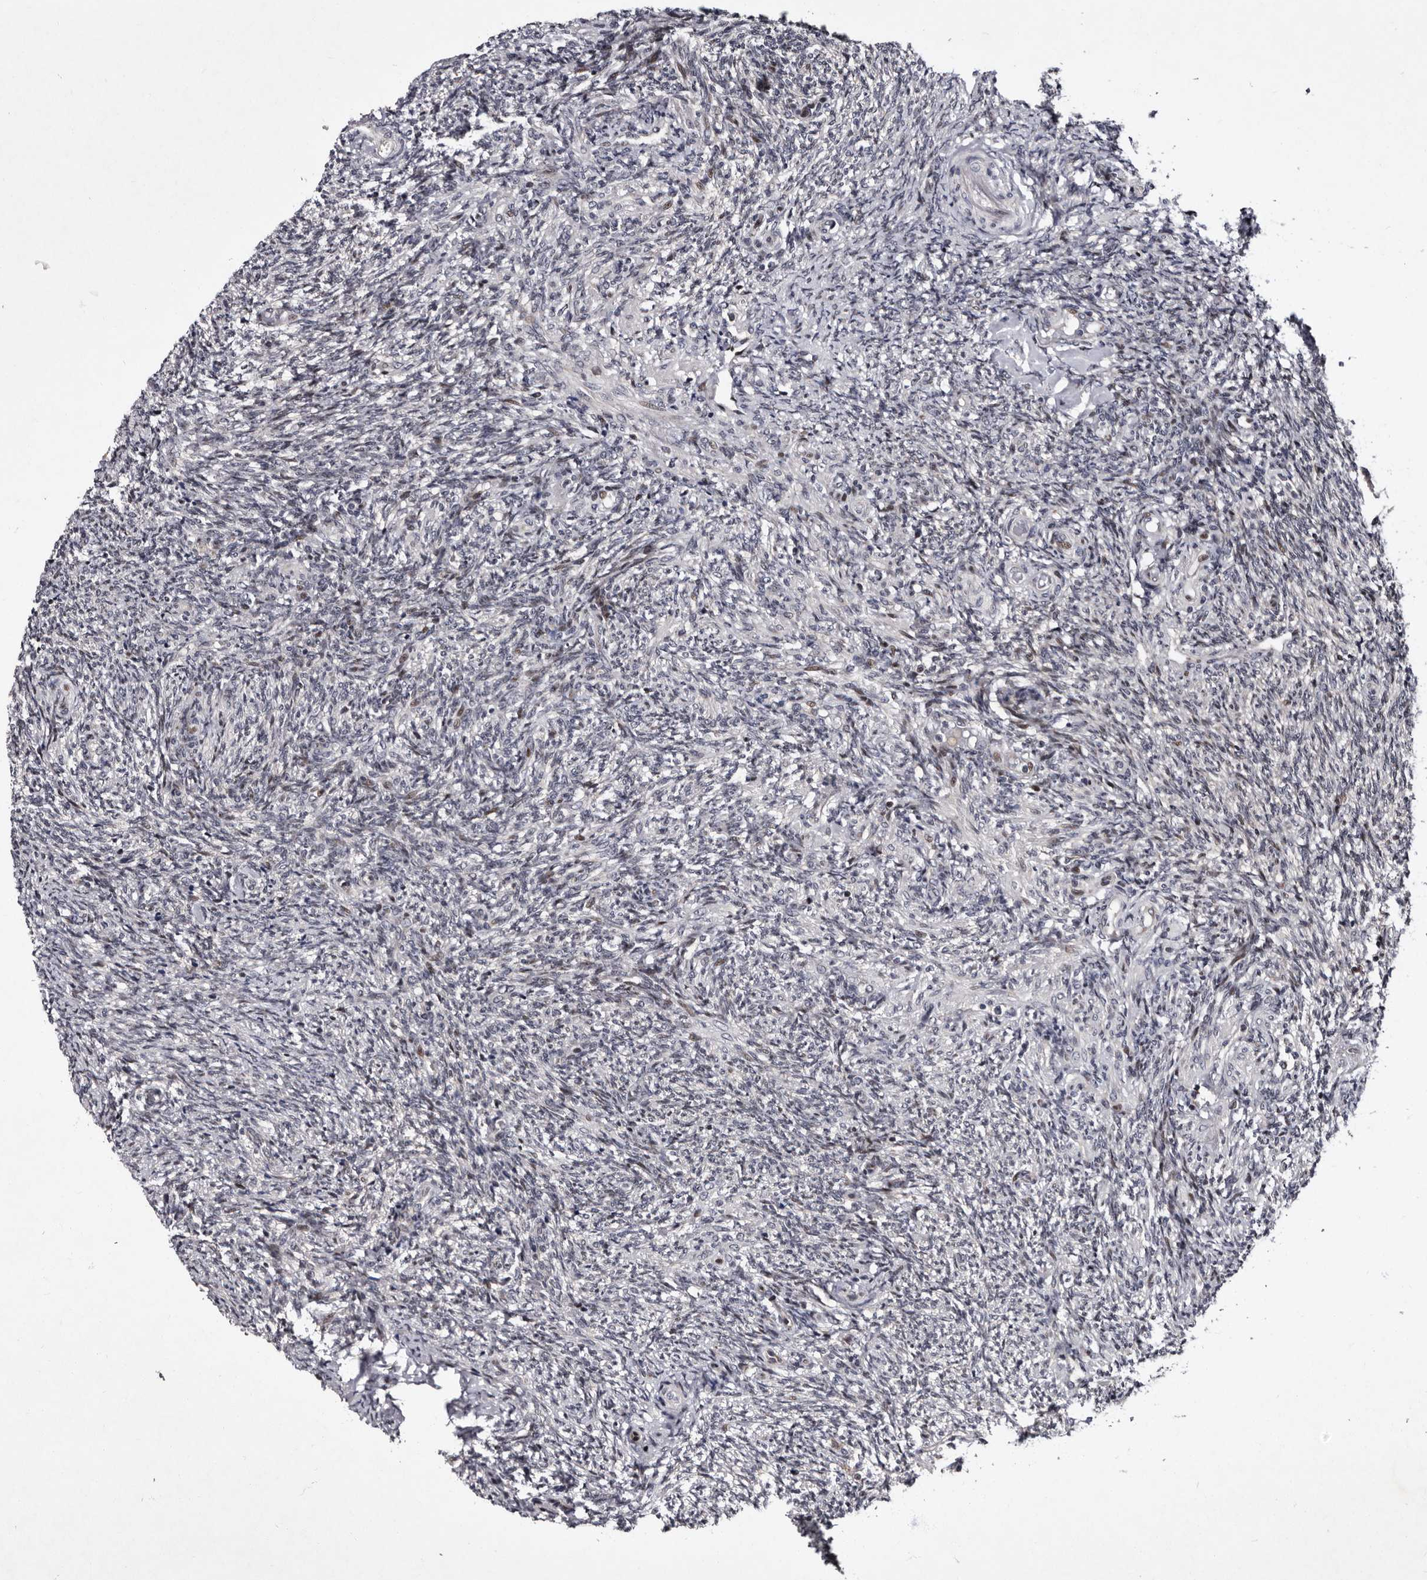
{"staining": {"intensity": "moderate", "quantity": ">75%", "location": "cytoplasmic/membranous,nuclear"}, "tissue": "ovary", "cell_type": "Follicle cells", "image_type": "normal", "snomed": [{"axis": "morphology", "description": "Normal tissue, NOS"}, {"axis": "topography", "description": "Ovary"}], "caption": "A histopathology image of human ovary stained for a protein exhibits moderate cytoplasmic/membranous,nuclear brown staining in follicle cells. (DAB = brown stain, brightfield microscopy at high magnification).", "gene": "TNKS", "patient": {"sex": "female", "age": 41}}